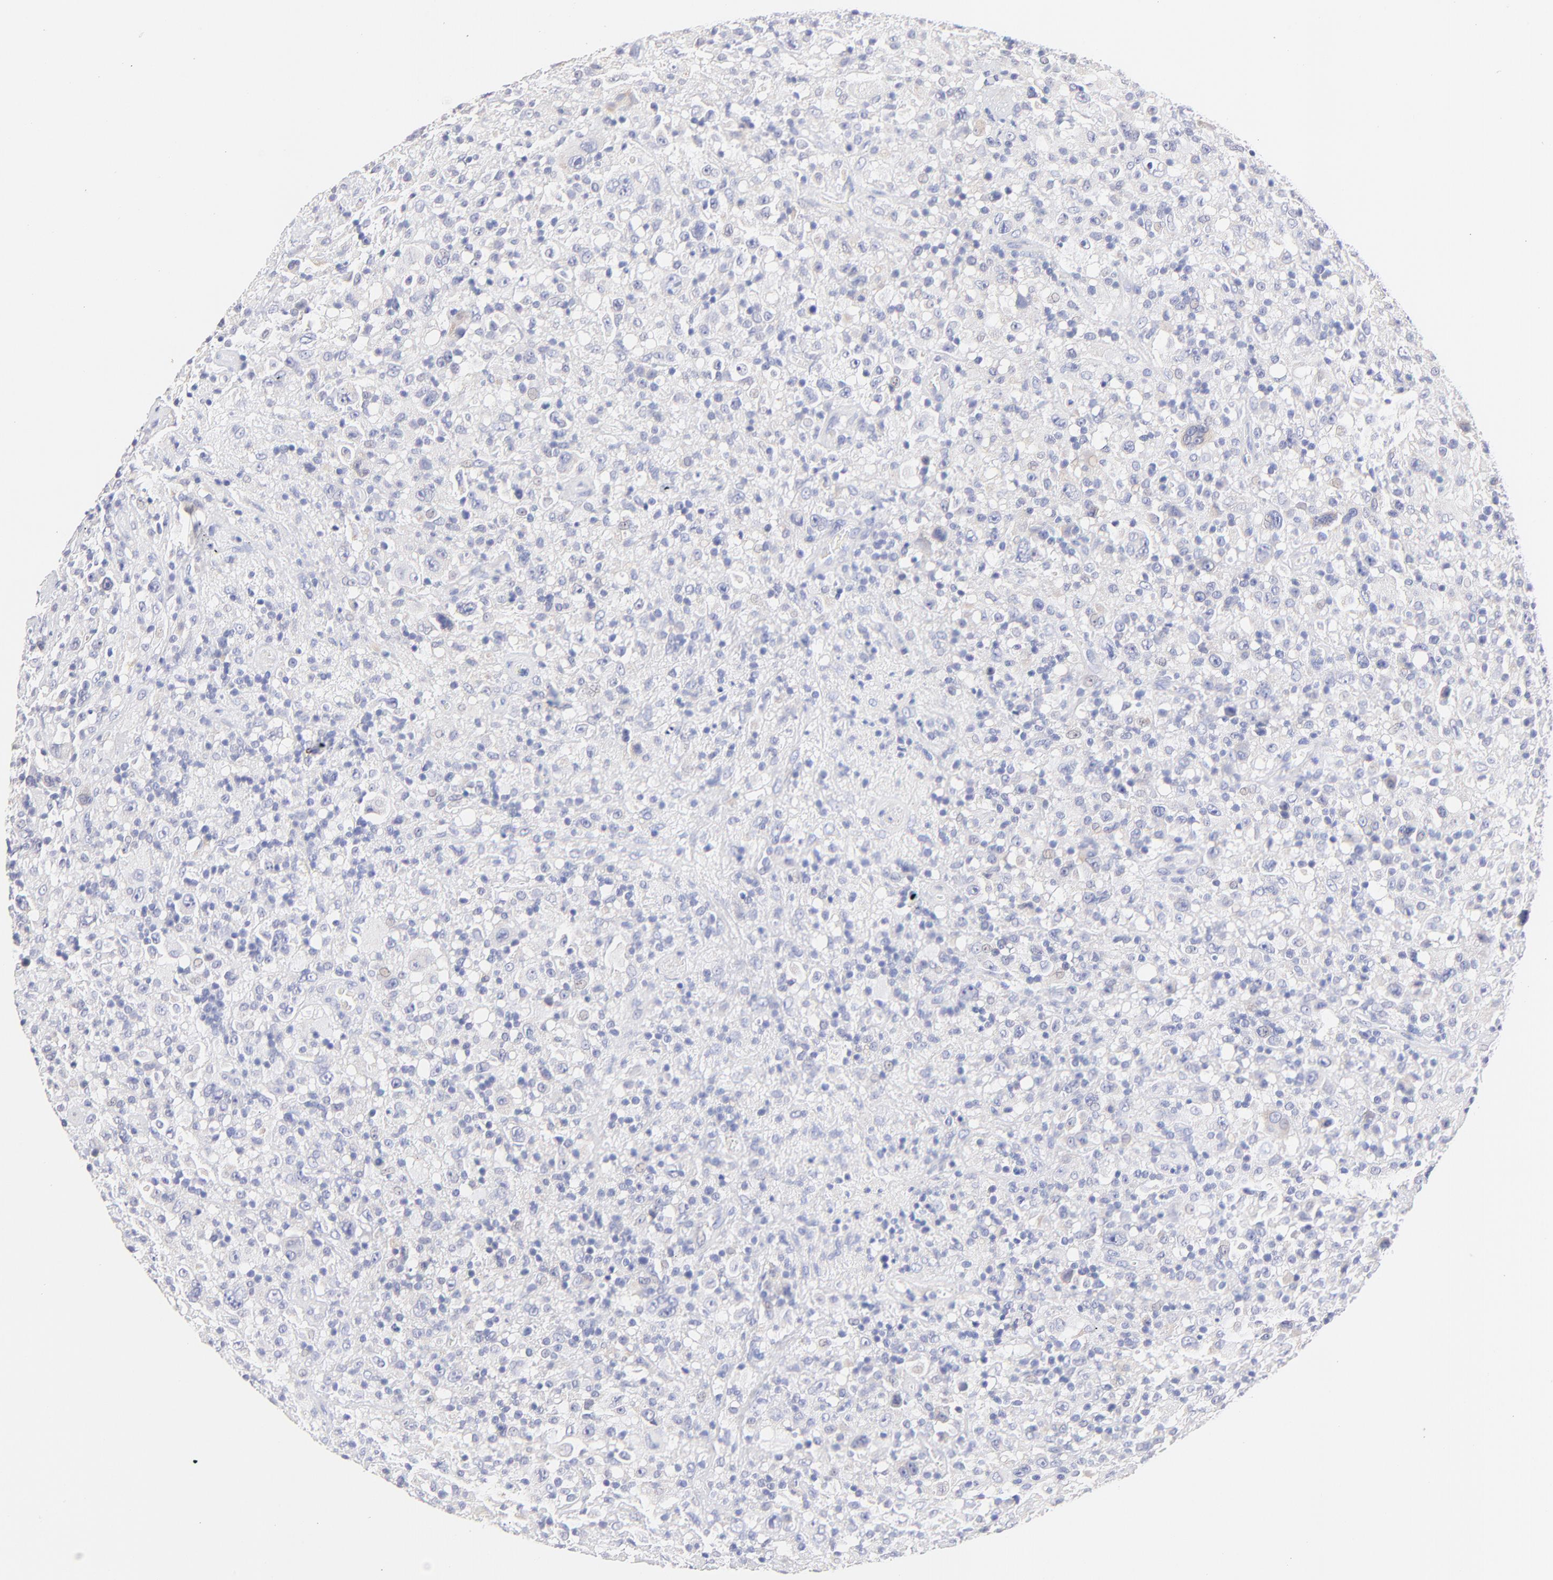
{"staining": {"intensity": "negative", "quantity": "none", "location": "none"}, "tissue": "lymphoma", "cell_type": "Tumor cells", "image_type": "cancer", "snomed": [{"axis": "morphology", "description": "Hodgkin's disease, NOS"}, {"axis": "topography", "description": "Lymph node"}], "caption": "Immunohistochemistry (IHC) histopathology image of neoplastic tissue: human lymphoma stained with DAB (3,3'-diaminobenzidine) demonstrates no significant protein expression in tumor cells. (Brightfield microscopy of DAB (3,3'-diaminobenzidine) immunohistochemistry at high magnification).", "gene": "EBP", "patient": {"sex": "male", "age": 46}}